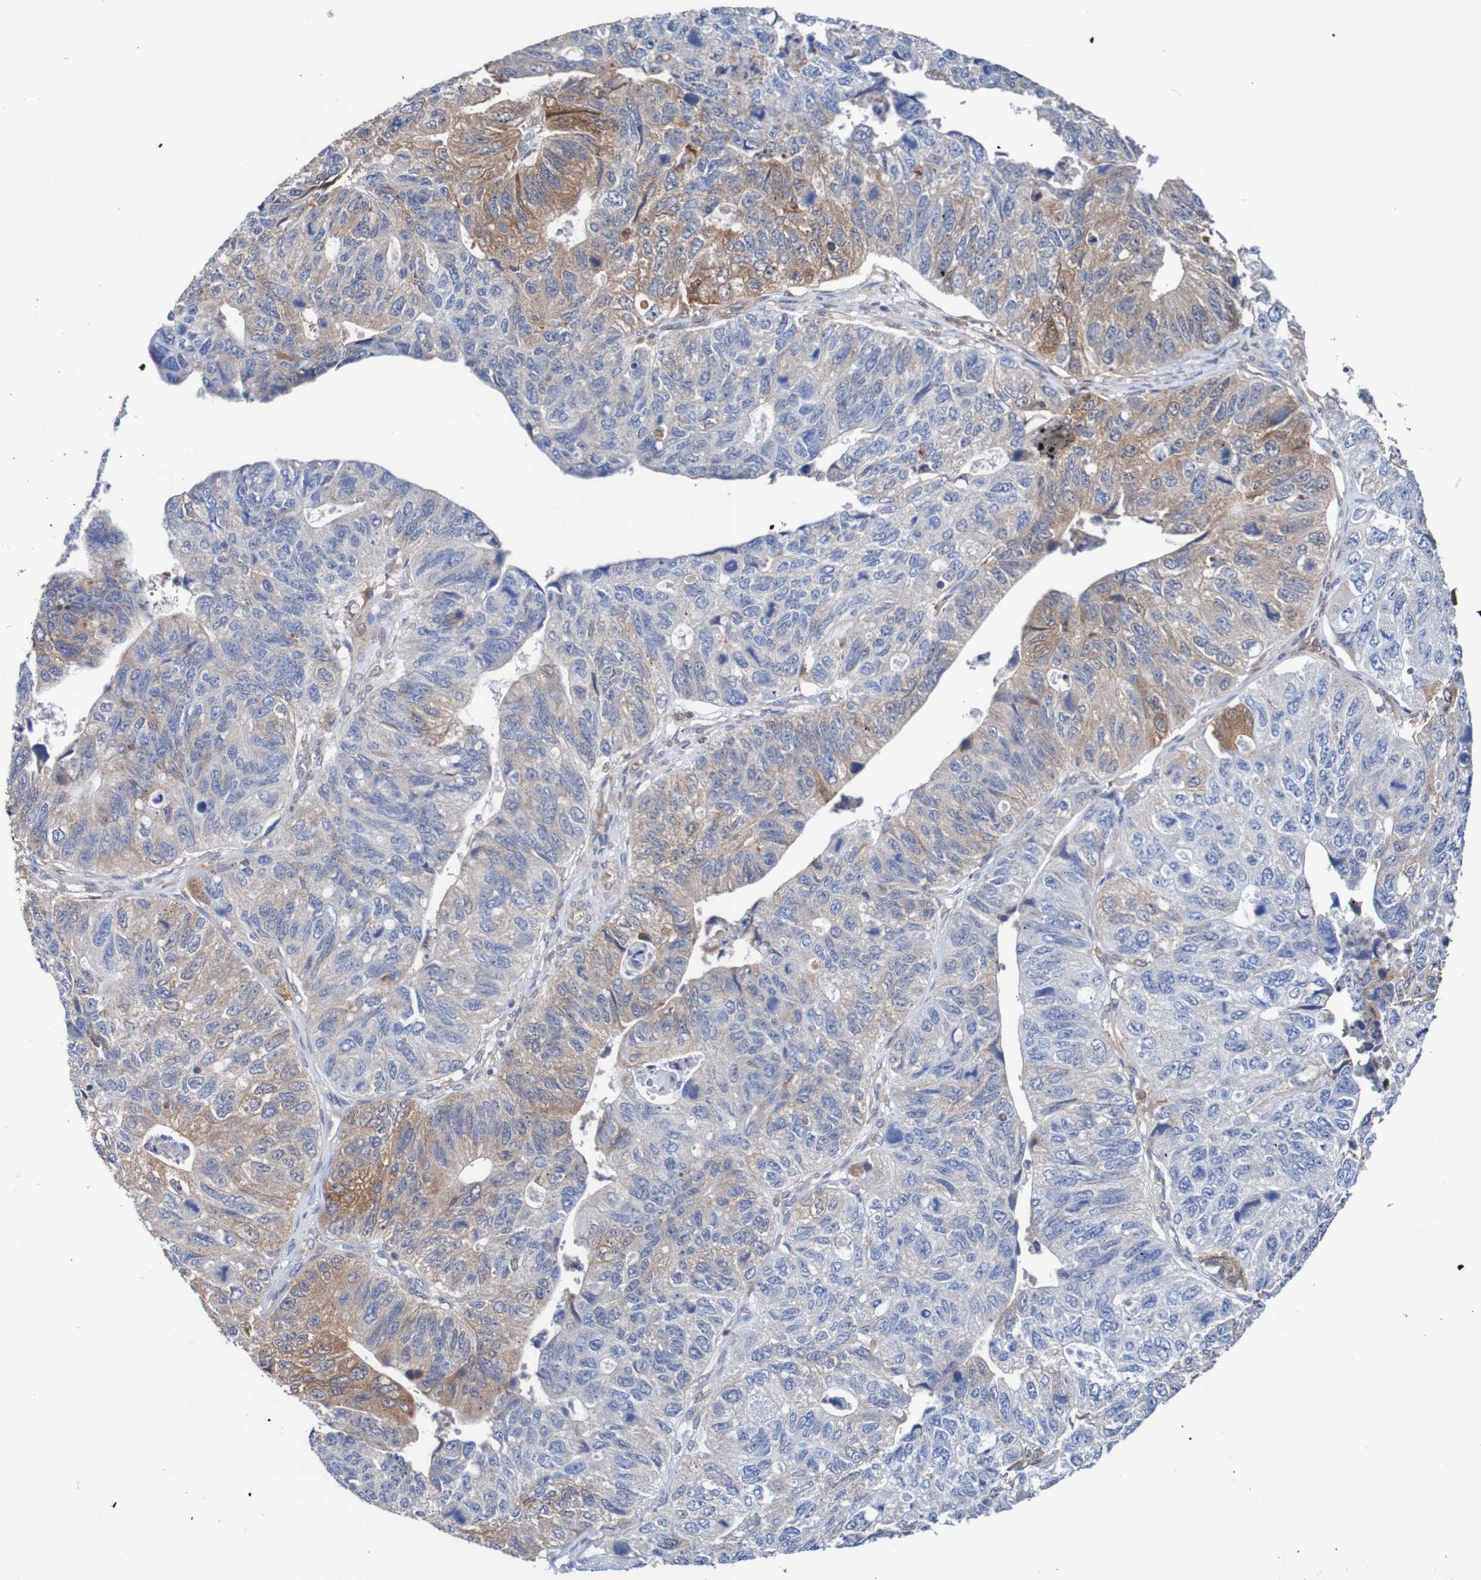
{"staining": {"intensity": "moderate", "quantity": "25%-75%", "location": "cytoplasmic/membranous"}, "tissue": "stomach cancer", "cell_type": "Tumor cells", "image_type": "cancer", "snomed": [{"axis": "morphology", "description": "Adenocarcinoma, NOS"}, {"axis": "topography", "description": "Stomach"}], "caption": "Immunohistochemistry (IHC) staining of stomach adenocarcinoma, which displays medium levels of moderate cytoplasmic/membranous expression in approximately 25%-75% of tumor cells indicating moderate cytoplasmic/membranous protein expression. The staining was performed using DAB (brown) for protein detection and nuclei were counterstained in hematoxylin (blue).", "gene": "RIGI", "patient": {"sex": "male", "age": 59}}